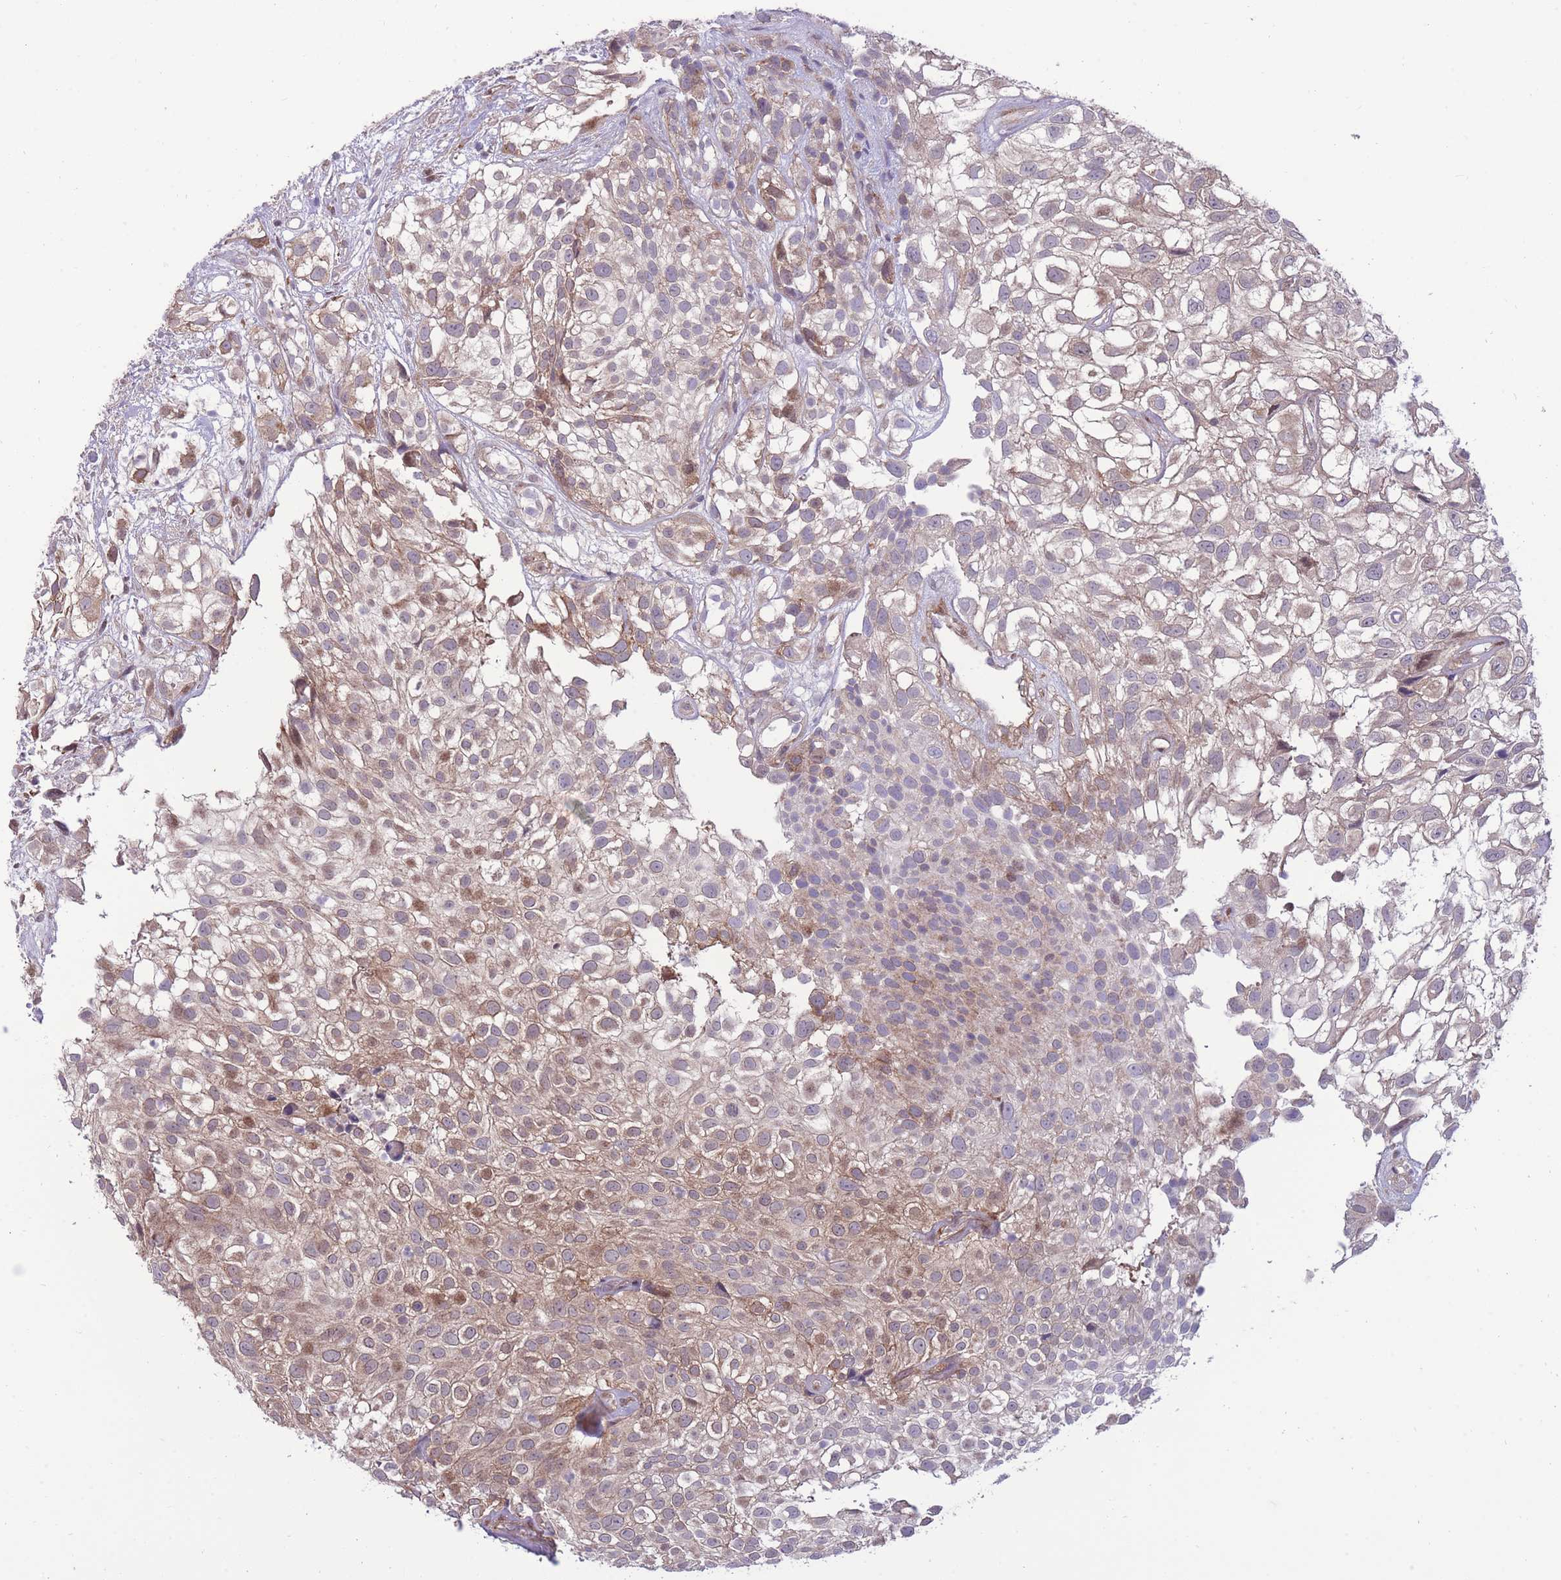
{"staining": {"intensity": "moderate", "quantity": "25%-75%", "location": "cytoplasmic/membranous"}, "tissue": "urothelial cancer", "cell_type": "Tumor cells", "image_type": "cancer", "snomed": [{"axis": "morphology", "description": "Urothelial carcinoma, High grade"}, {"axis": "topography", "description": "Urinary bladder"}], "caption": "The immunohistochemical stain highlights moderate cytoplasmic/membranous expression in tumor cells of urothelial cancer tissue.", "gene": "RIC8A", "patient": {"sex": "male", "age": 56}}